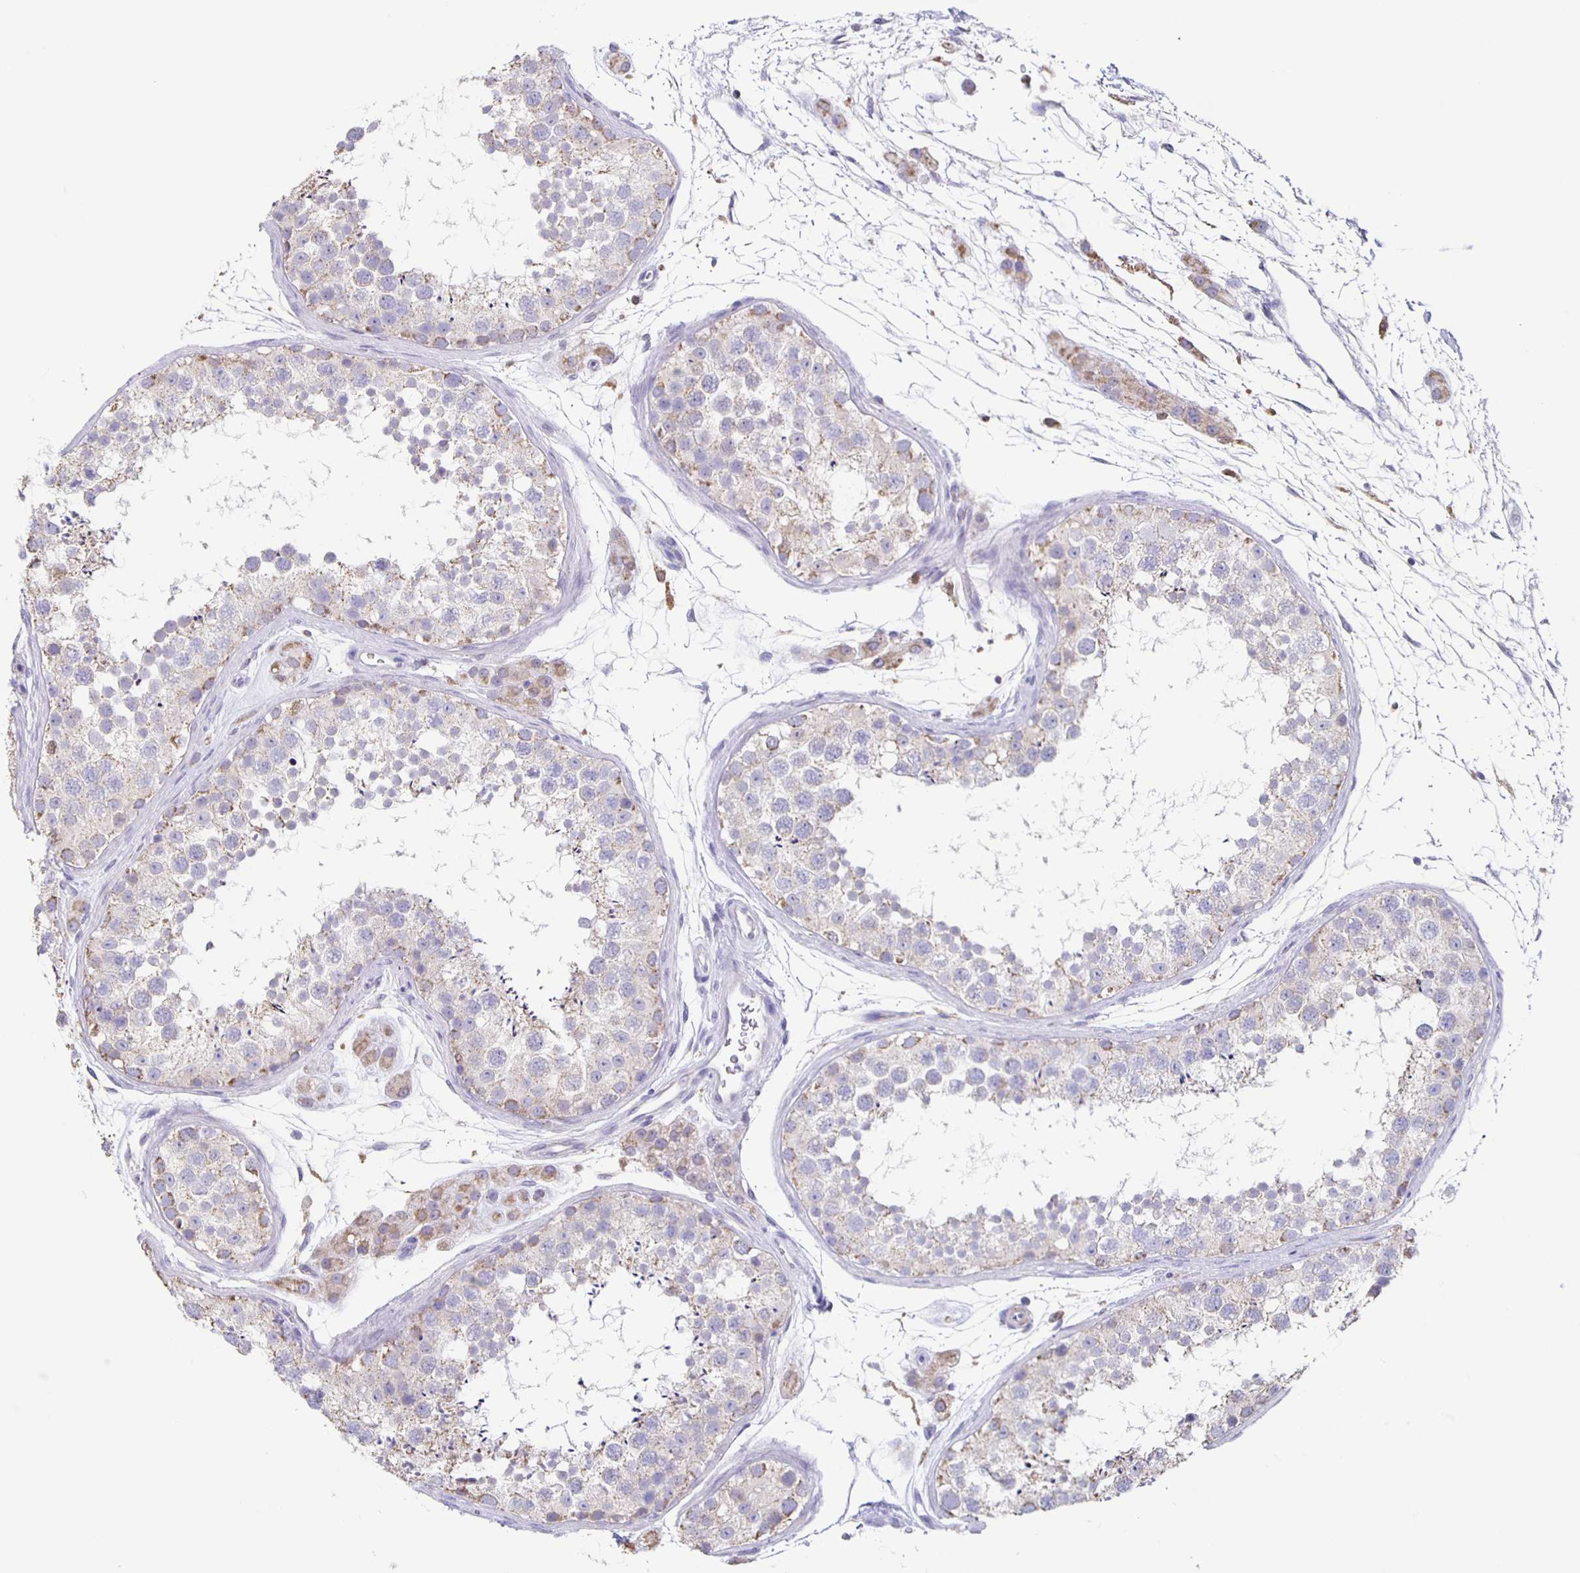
{"staining": {"intensity": "weak", "quantity": "25%-75%", "location": "cytoplasmic/membranous"}, "tissue": "testis", "cell_type": "Cells in seminiferous ducts", "image_type": "normal", "snomed": [{"axis": "morphology", "description": "Normal tissue, NOS"}, {"axis": "topography", "description": "Testis"}], "caption": "IHC (DAB (3,3'-diaminobenzidine)) staining of normal human testis demonstrates weak cytoplasmic/membranous protein positivity in approximately 25%-75% of cells in seminiferous ducts.", "gene": "TPPP", "patient": {"sex": "male", "age": 41}}